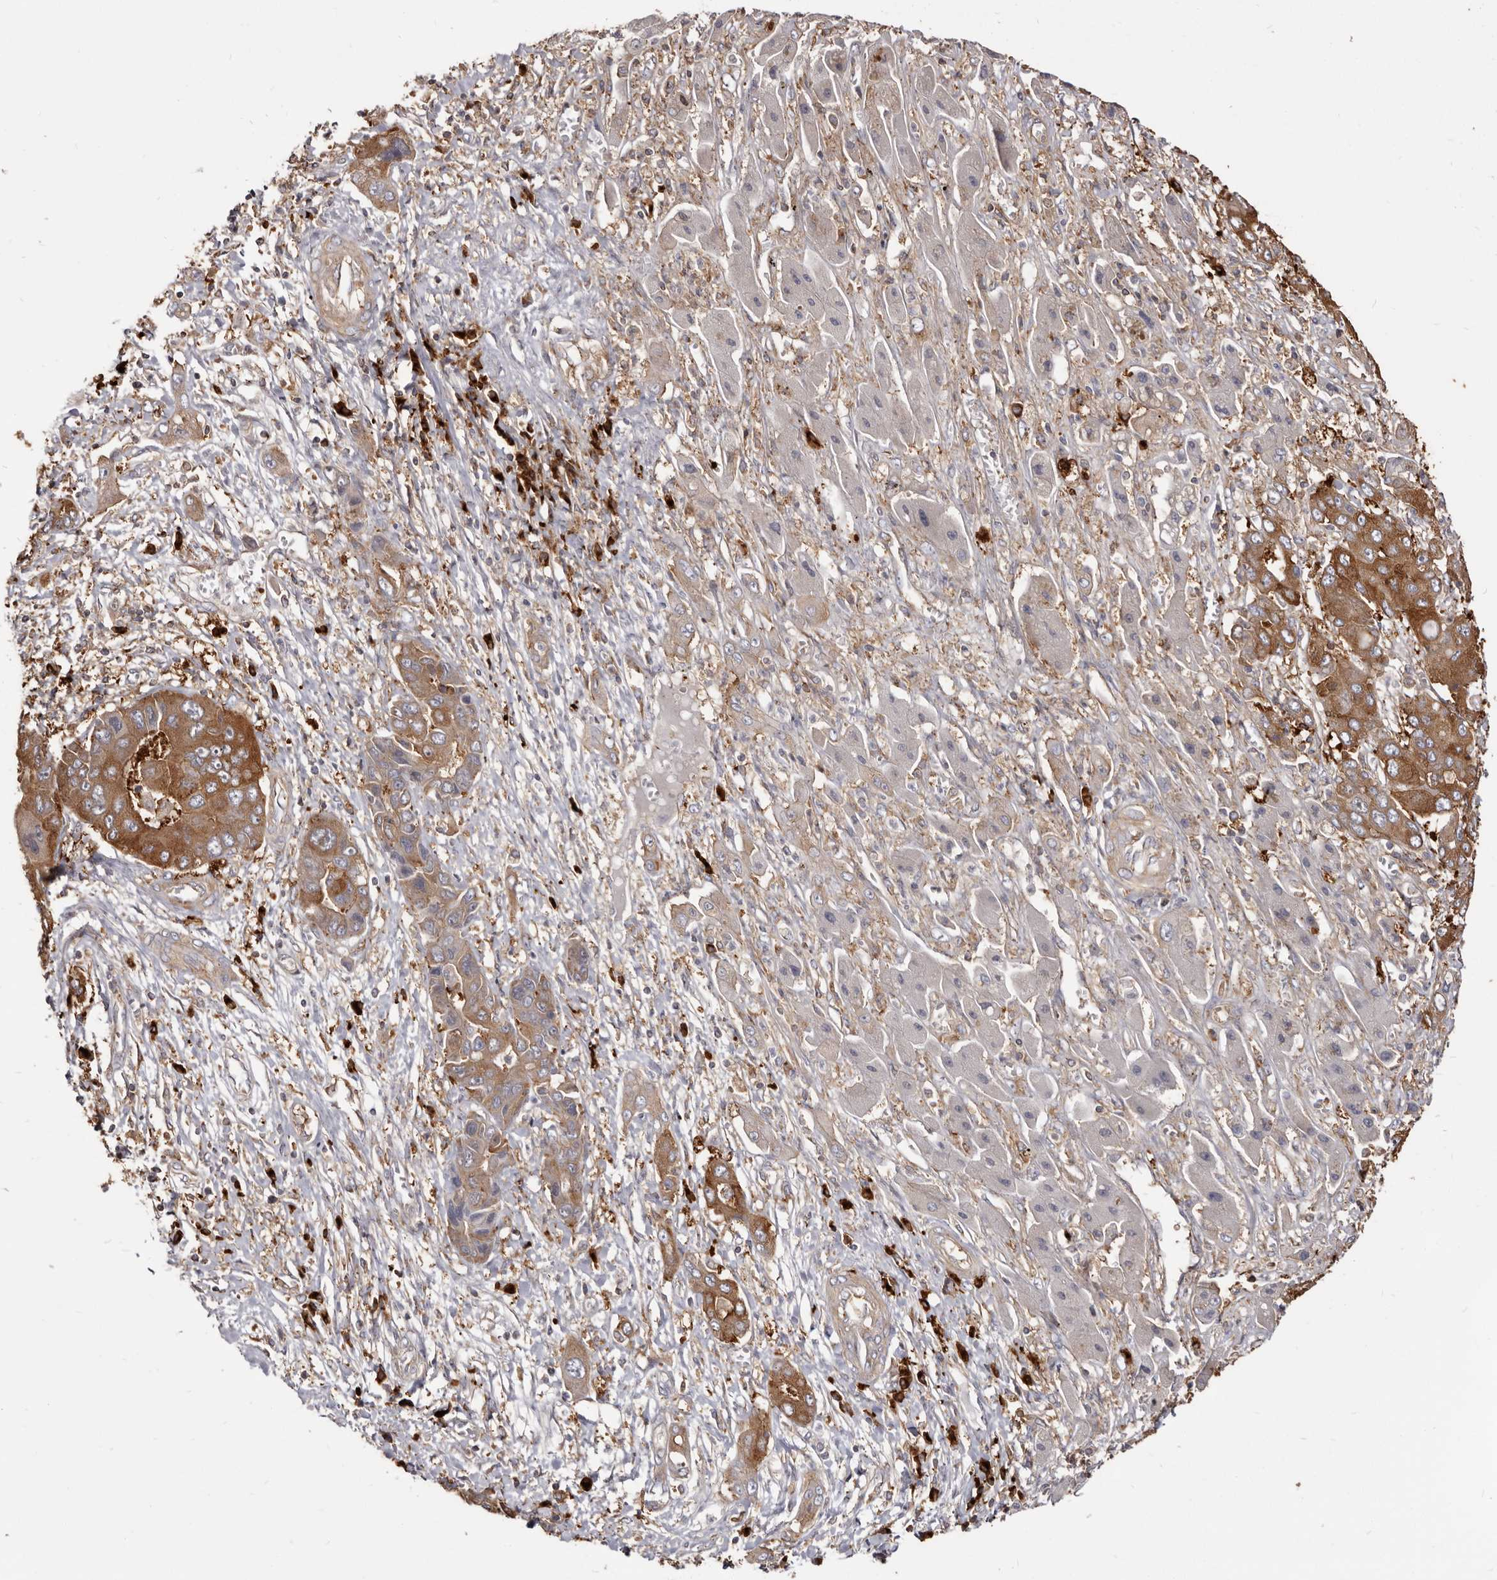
{"staining": {"intensity": "strong", "quantity": ">75%", "location": "cytoplasmic/membranous"}, "tissue": "liver cancer", "cell_type": "Tumor cells", "image_type": "cancer", "snomed": [{"axis": "morphology", "description": "Cholangiocarcinoma"}, {"axis": "topography", "description": "Liver"}], "caption": "Approximately >75% of tumor cells in human liver cancer display strong cytoplasmic/membranous protein expression as visualized by brown immunohistochemical staining.", "gene": "TPD52", "patient": {"sex": "male", "age": 67}}